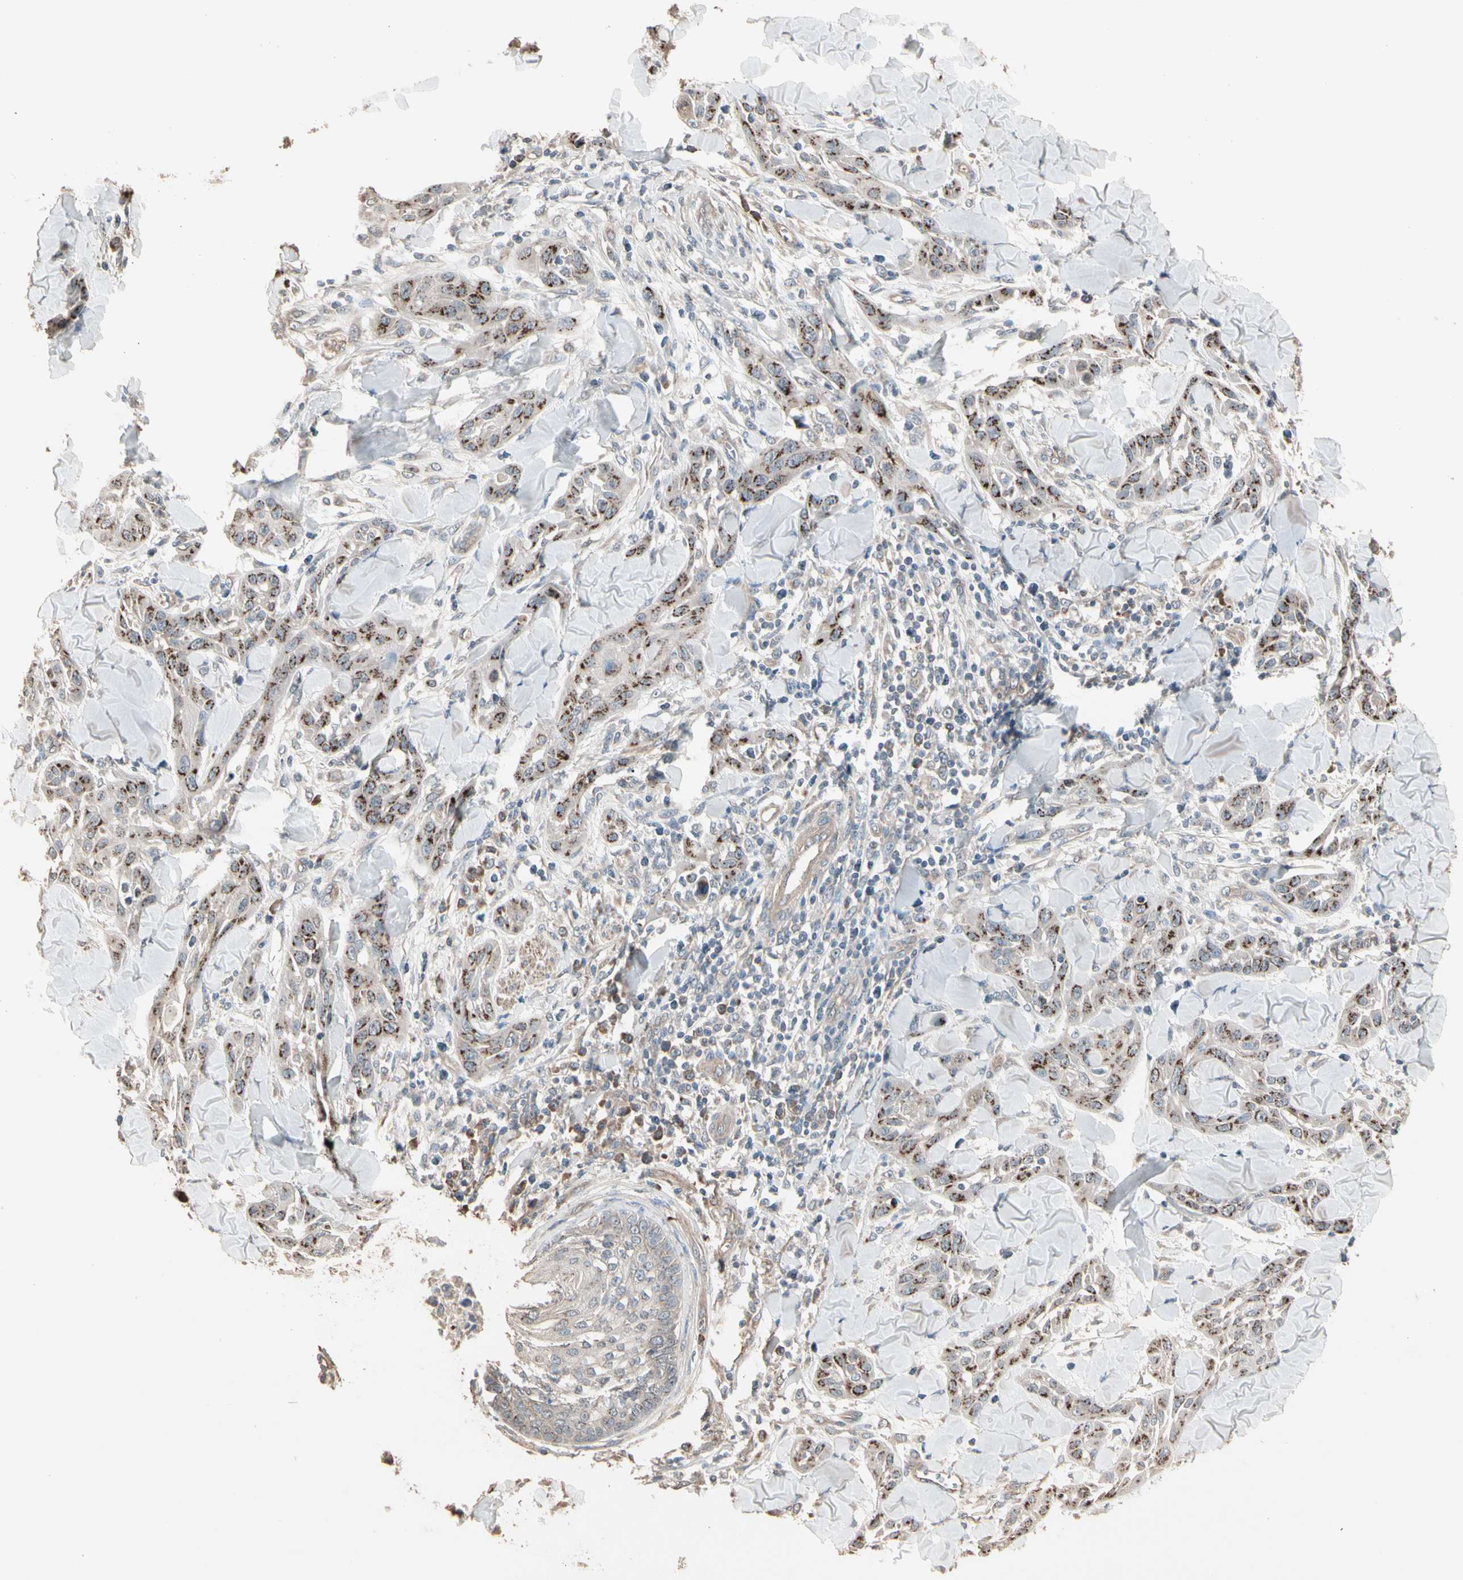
{"staining": {"intensity": "moderate", "quantity": ">75%", "location": "cytoplasmic/membranous"}, "tissue": "skin cancer", "cell_type": "Tumor cells", "image_type": "cancer", "snomed": [{"axis": "morphology", "description": "Squamous cell carcinoma, NOS"}, {"axis": "topography", "description": "Skin"}], "caption": "There is medium levels of moderate cytoplasmic/membranous staining in tumor cells of skin cancer (squamous cell carcinoma), as demonstrated by immunohistochemical staining (brown color).", "gene": "GALNT3", "patient": {"sex": "male", "age": 24}}